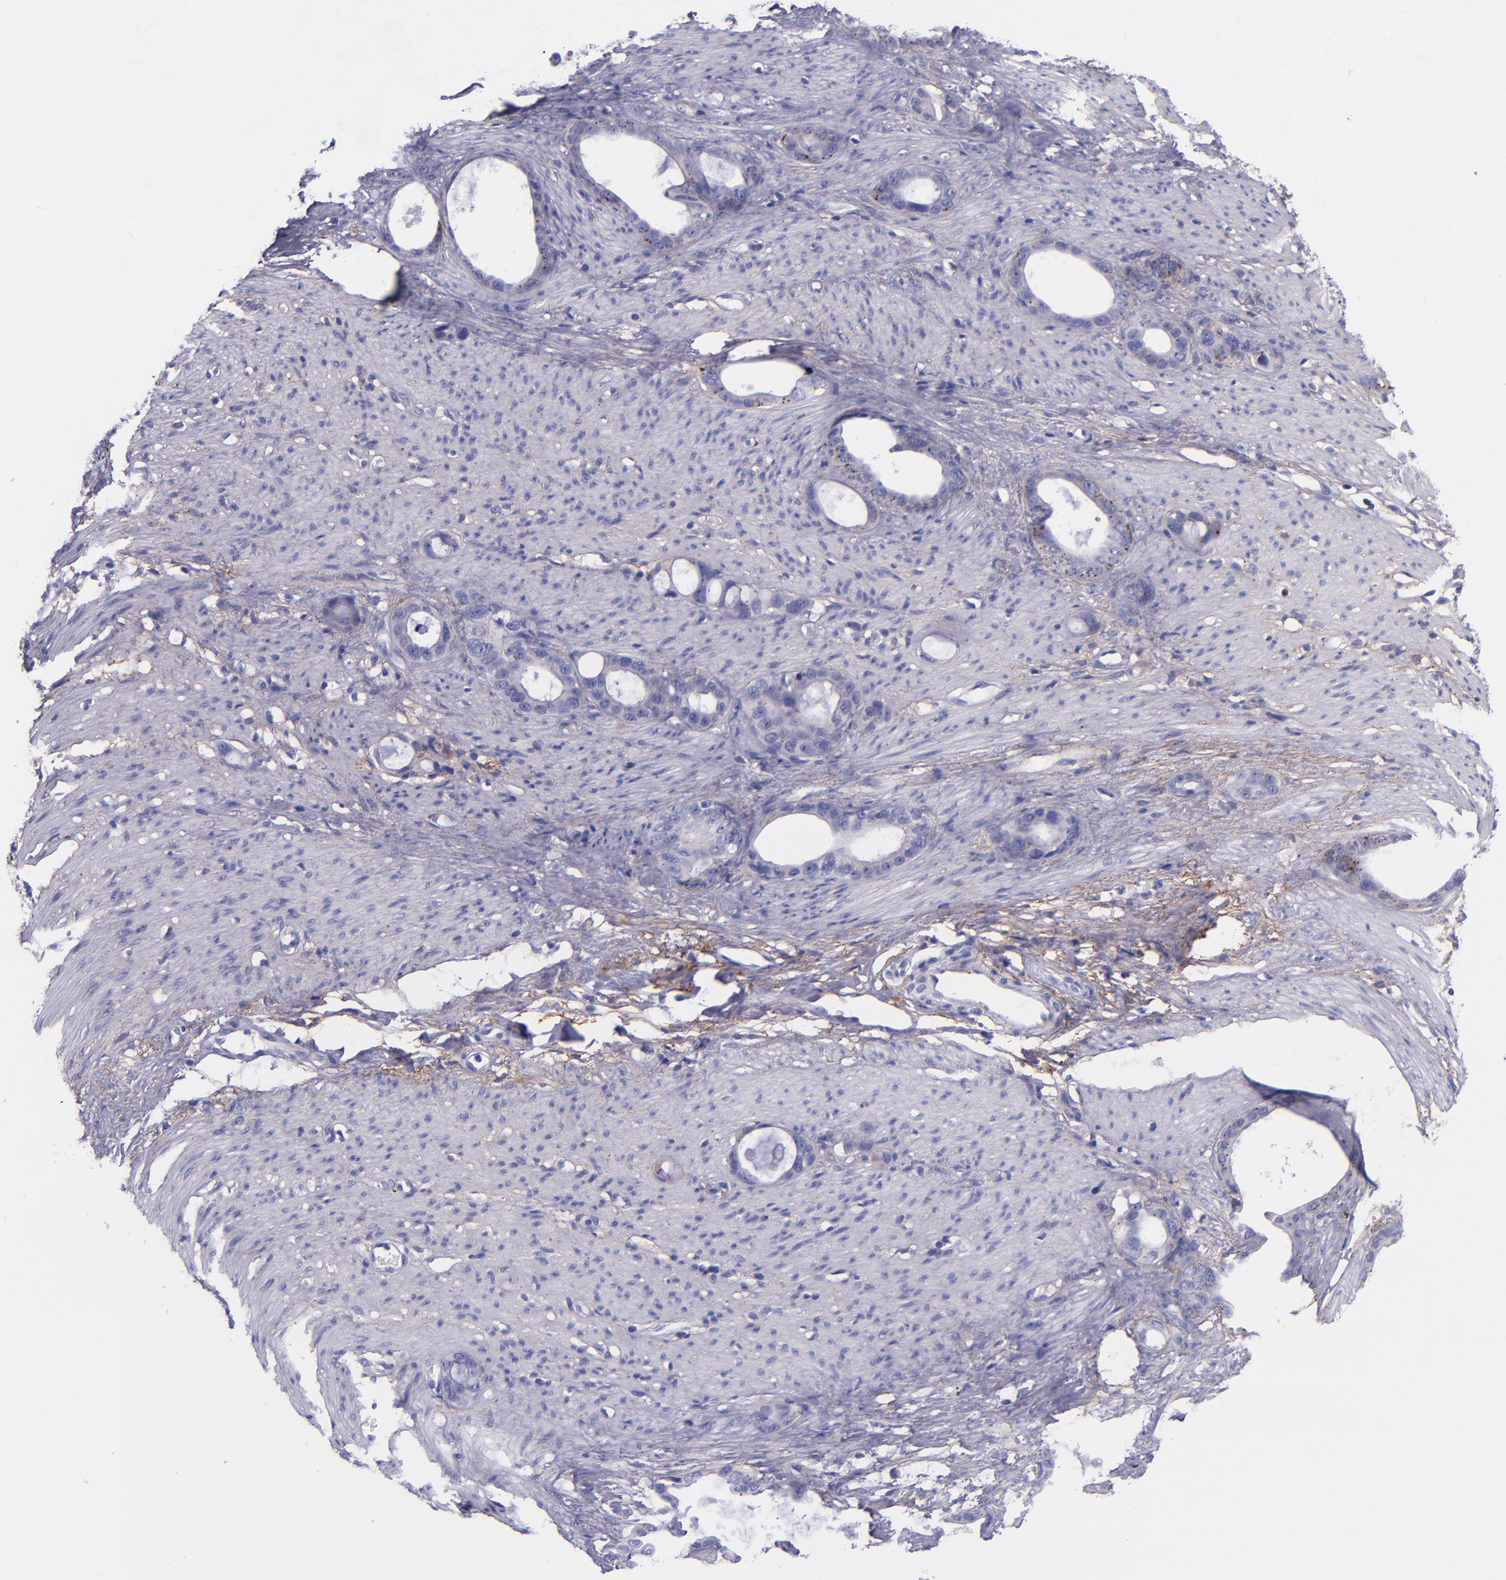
{"staining": {"intensity": "negative", "quantity": "none", "location": "none"}, "tissue": "stomach cancer", "cell_type": "Tumor cells", "image_type": "cancer", "snomed": [{"axis": "morphology", "description": "Adenocarcinoma, NOS"}, {"axis": "topography", "description": "Stomach"}], "caption": "Human adenocarcinoma (stomach) stained for a protein using IHC demonstrates no positivity in tumor cells.", "gene": "IVL", "patient": {"sex": "female", "age": 75}}